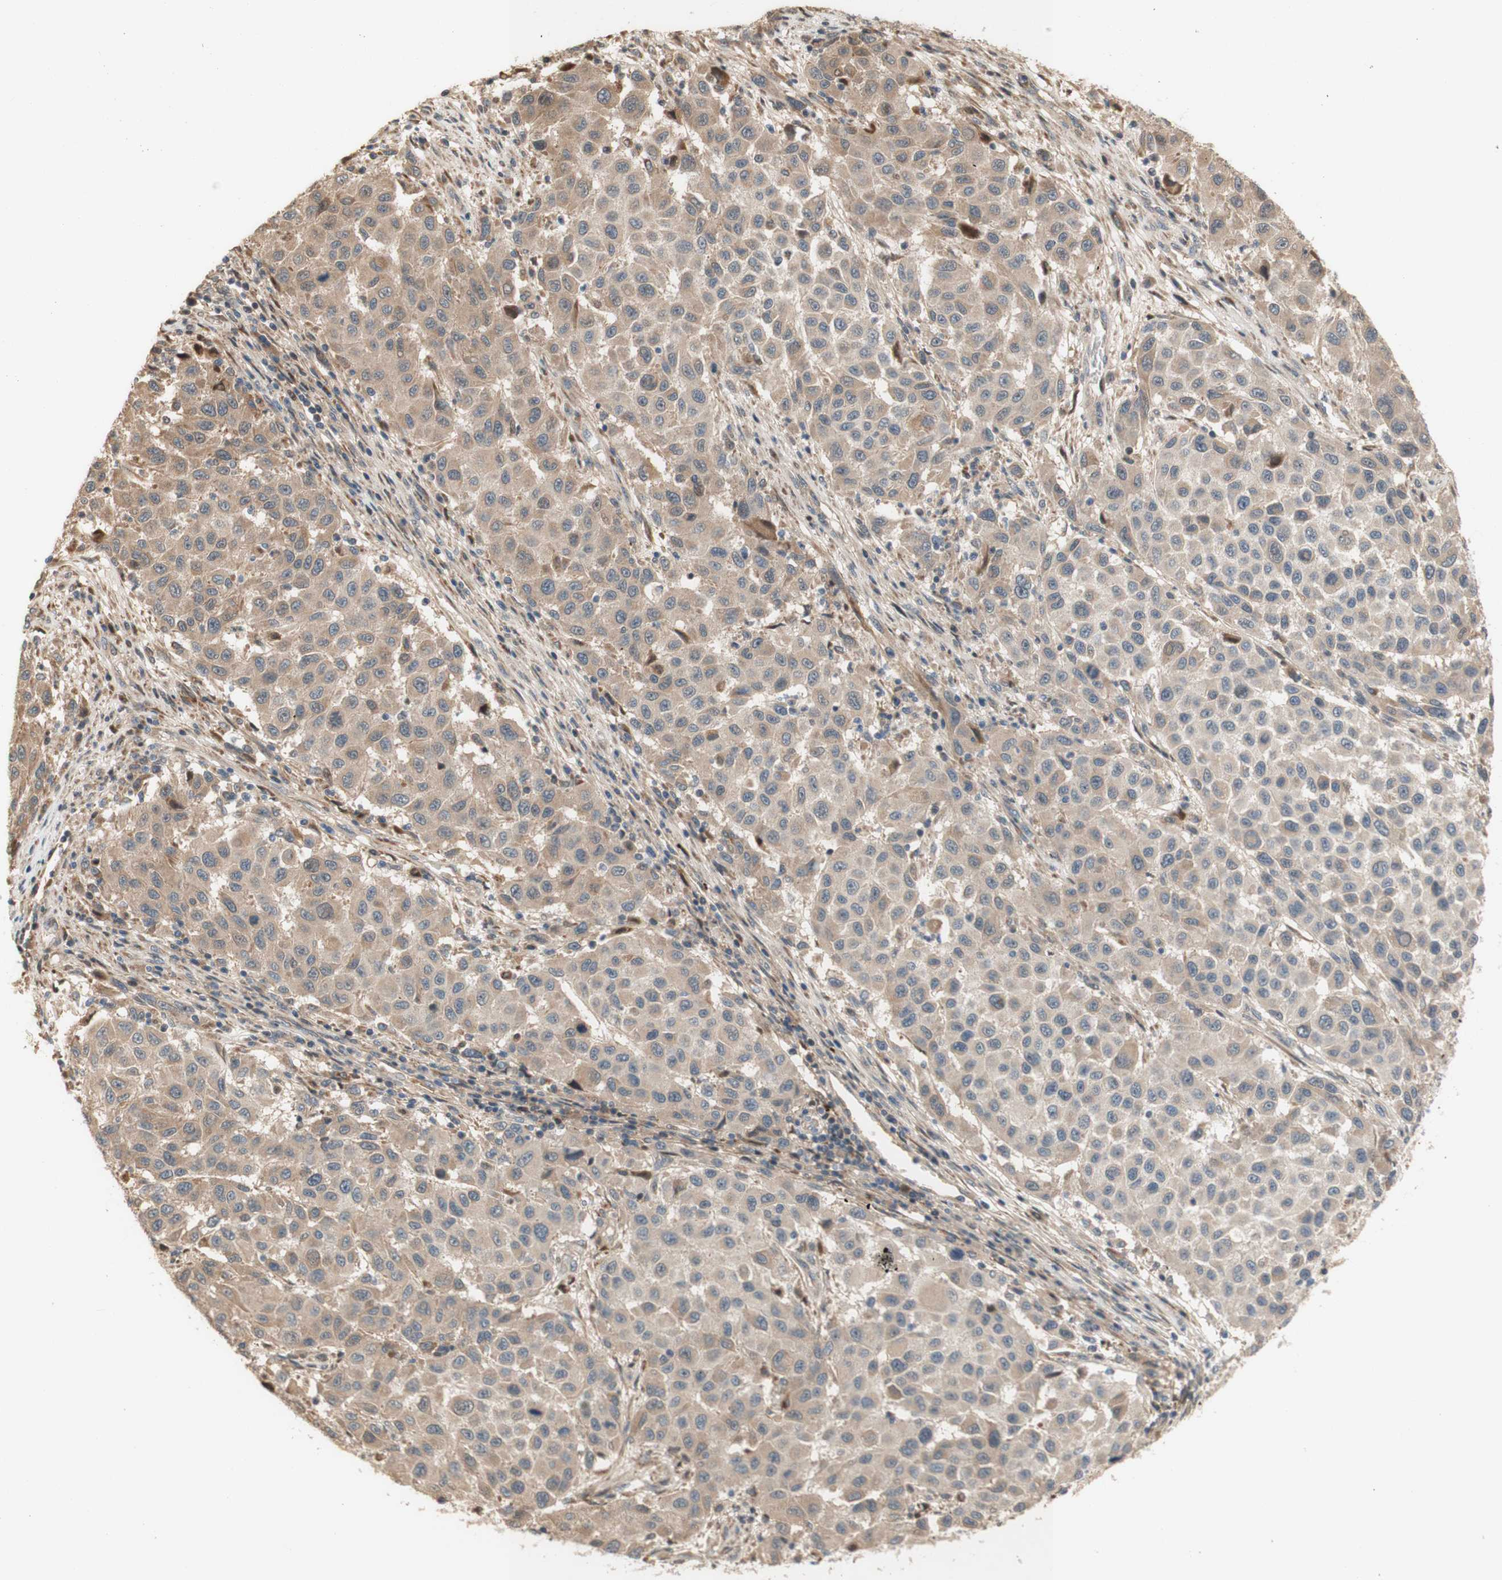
{"staining": {"intensity": "weak", "quantity": ">75%", "location": "cytoplasmic/membranous"}, "tissue": "melanoma", "cell_type": "Tumor cells", "image_type": "cancer", "snomed": [{"axis": "morphology", "description": "Malignant melanoma, Metastatic site"}, {"axis": "topography", "description": "Lymph node"}], "caption": "Immunohistochemistry (IHC) of melanoma displays low levels of weak cytoplasmic/membranous expression in approximately >75% of tumor cells.", "gene": "PTPN21", "patient": {"sex": "male", "age": 61}}